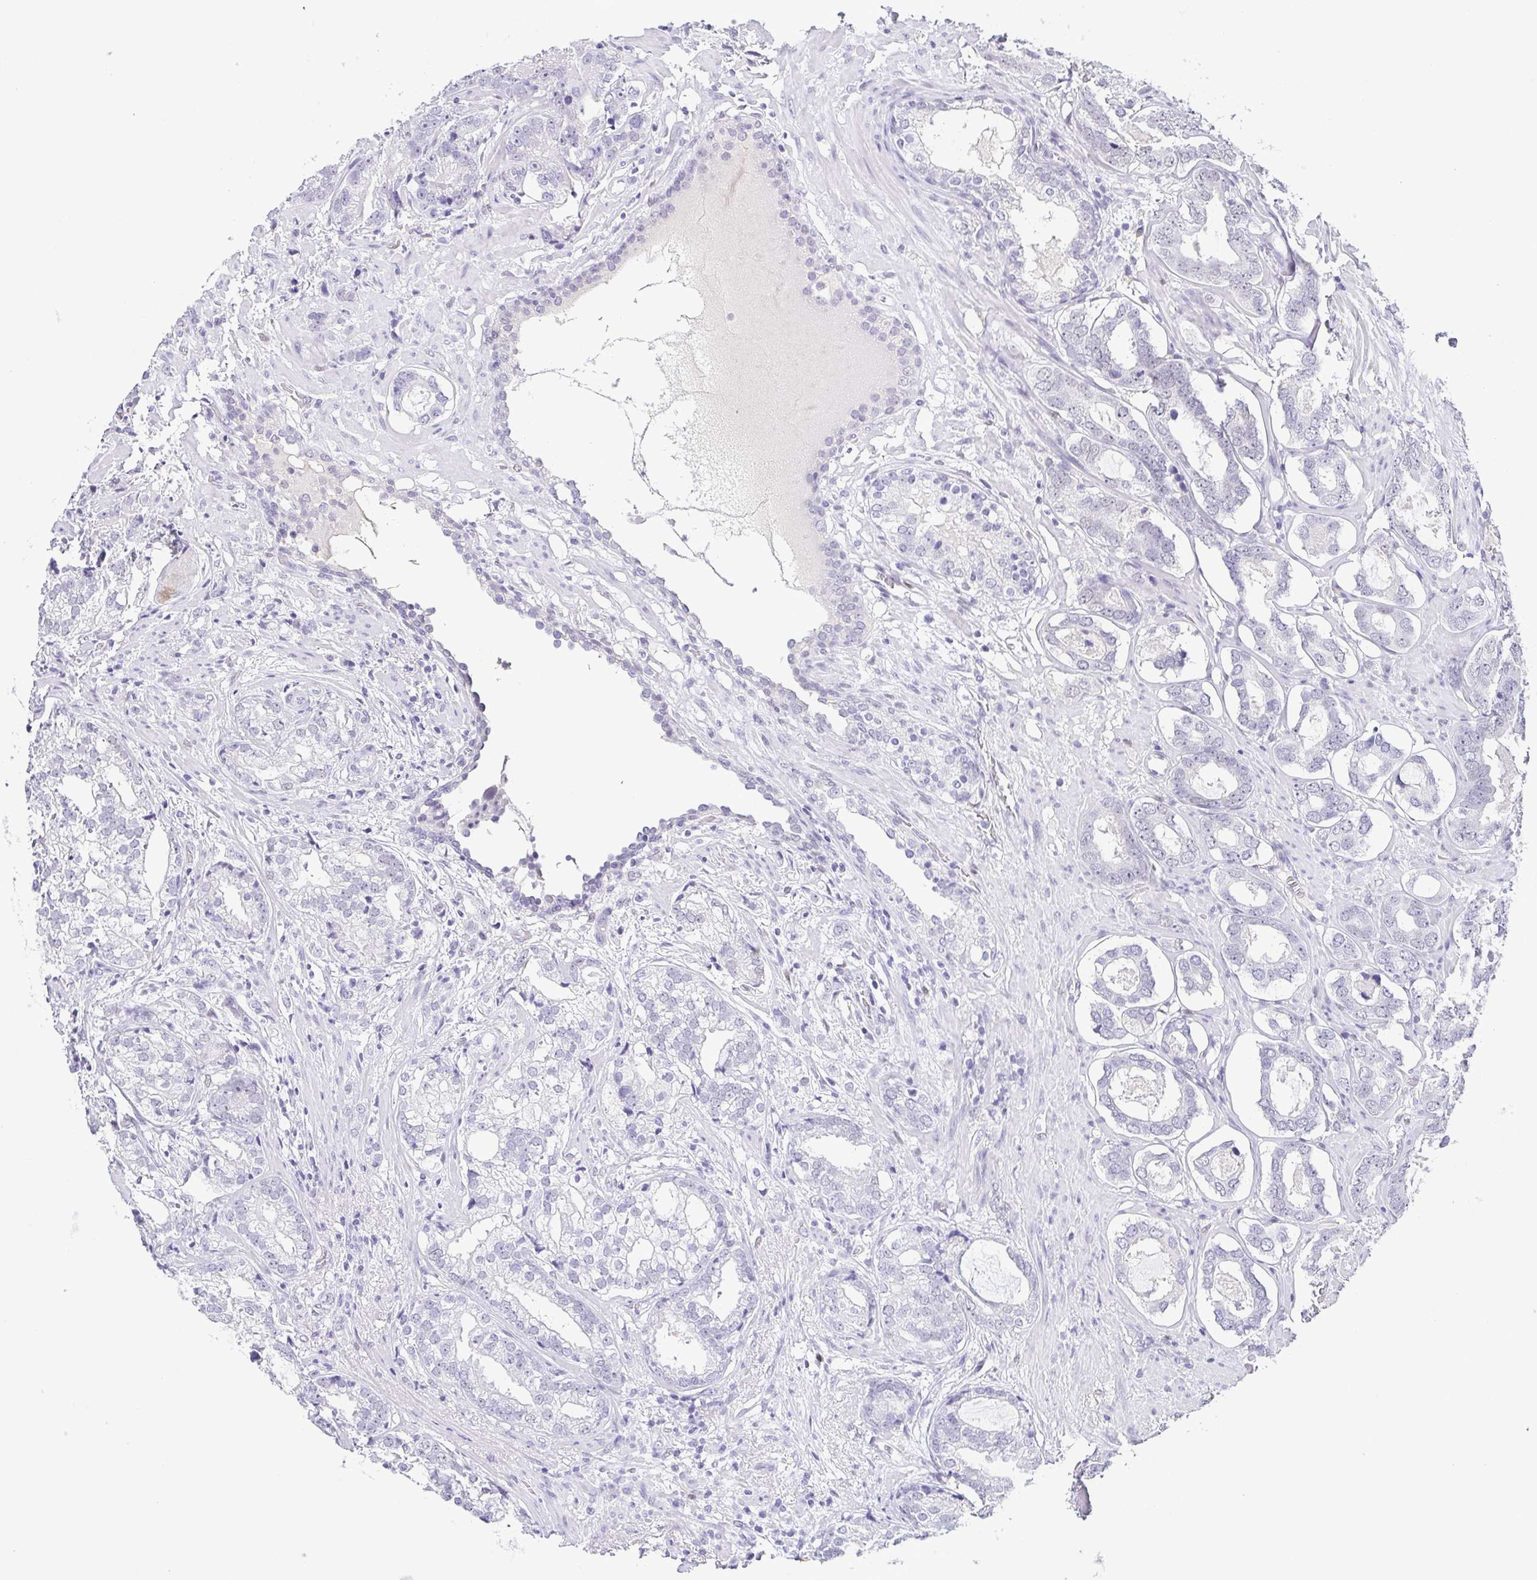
{"staining": {"intensity": "negative", "quantity": "none", "location": "none"}, "tissue": "prostate cancer", "cell_type": "Tumor cells", "image_type": "cancer", "snomed": [{"axis": "morphology", "description": "Adenocarcinoma, High grade"}, {"axis": "topography", "description": "Prostate"}], "caption": "There is no significant positivity in tumor cells of high-grade adenocarcinoma (prostate).", "gene": "TCF3", "patient": {"sex": "male", "age": 75}}